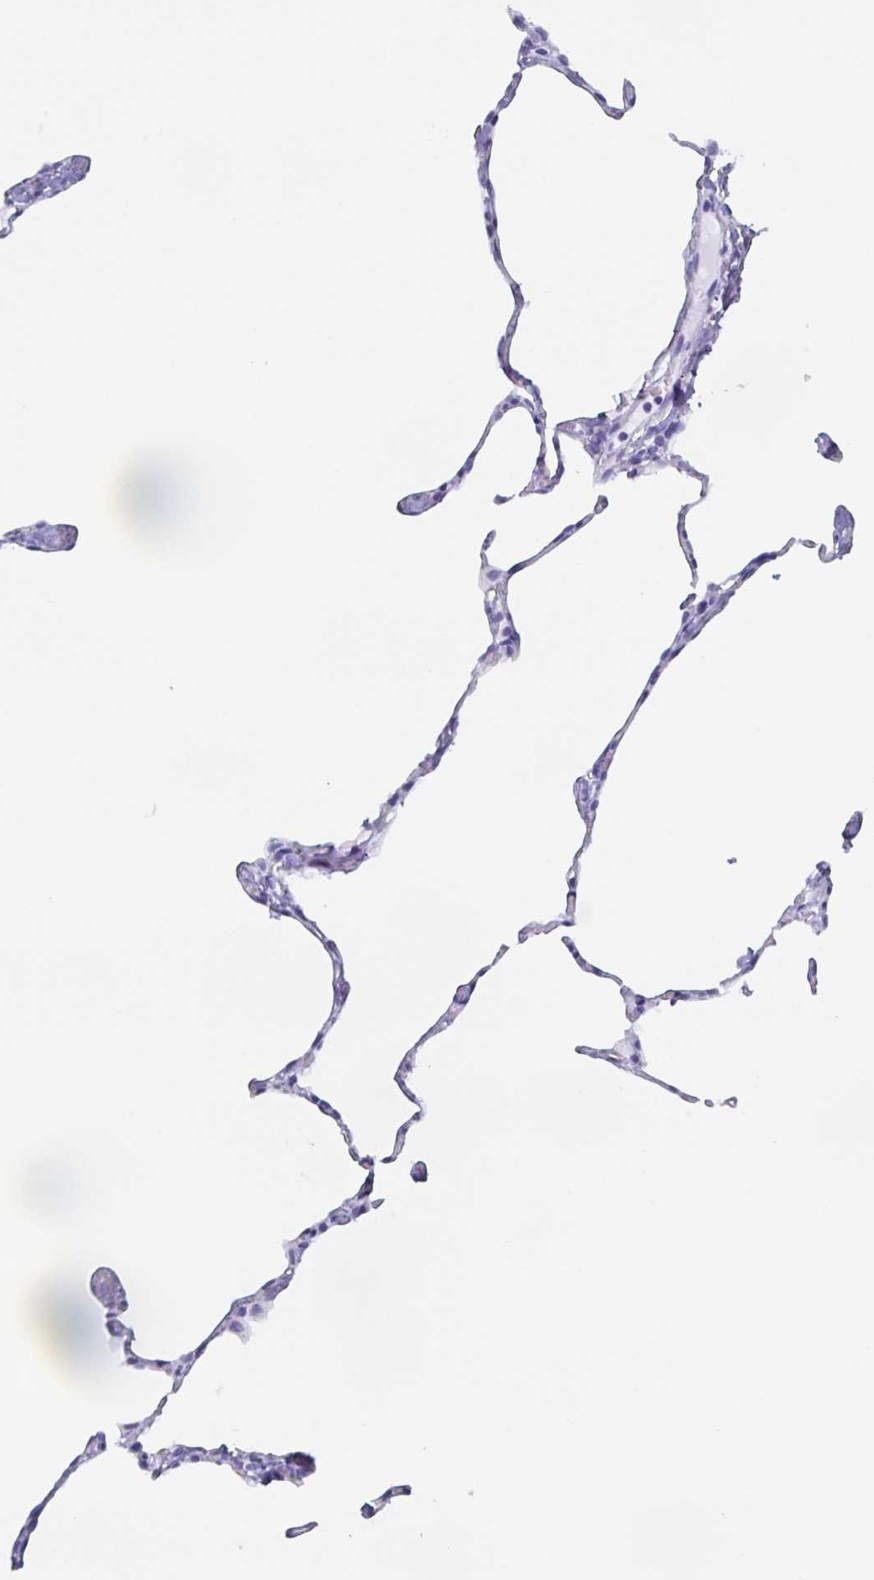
{"staining": {"intensity": "negative", "quantity": "none", "location": "none"}, "tissue": "lung", "cell_type": "Alveolar cells", "image_type": "normal", "snomed": [{"axis": "morphology", "description": "Normal tissue, NOS"}, {"axis": "topography", "description": "Lung"}], "caption": "Protein analysis of normal lung demonstrates no significant positivity in alveolar cells.", "gene": "AGFG2", "patient": {"sex": "male", "age": 65}}